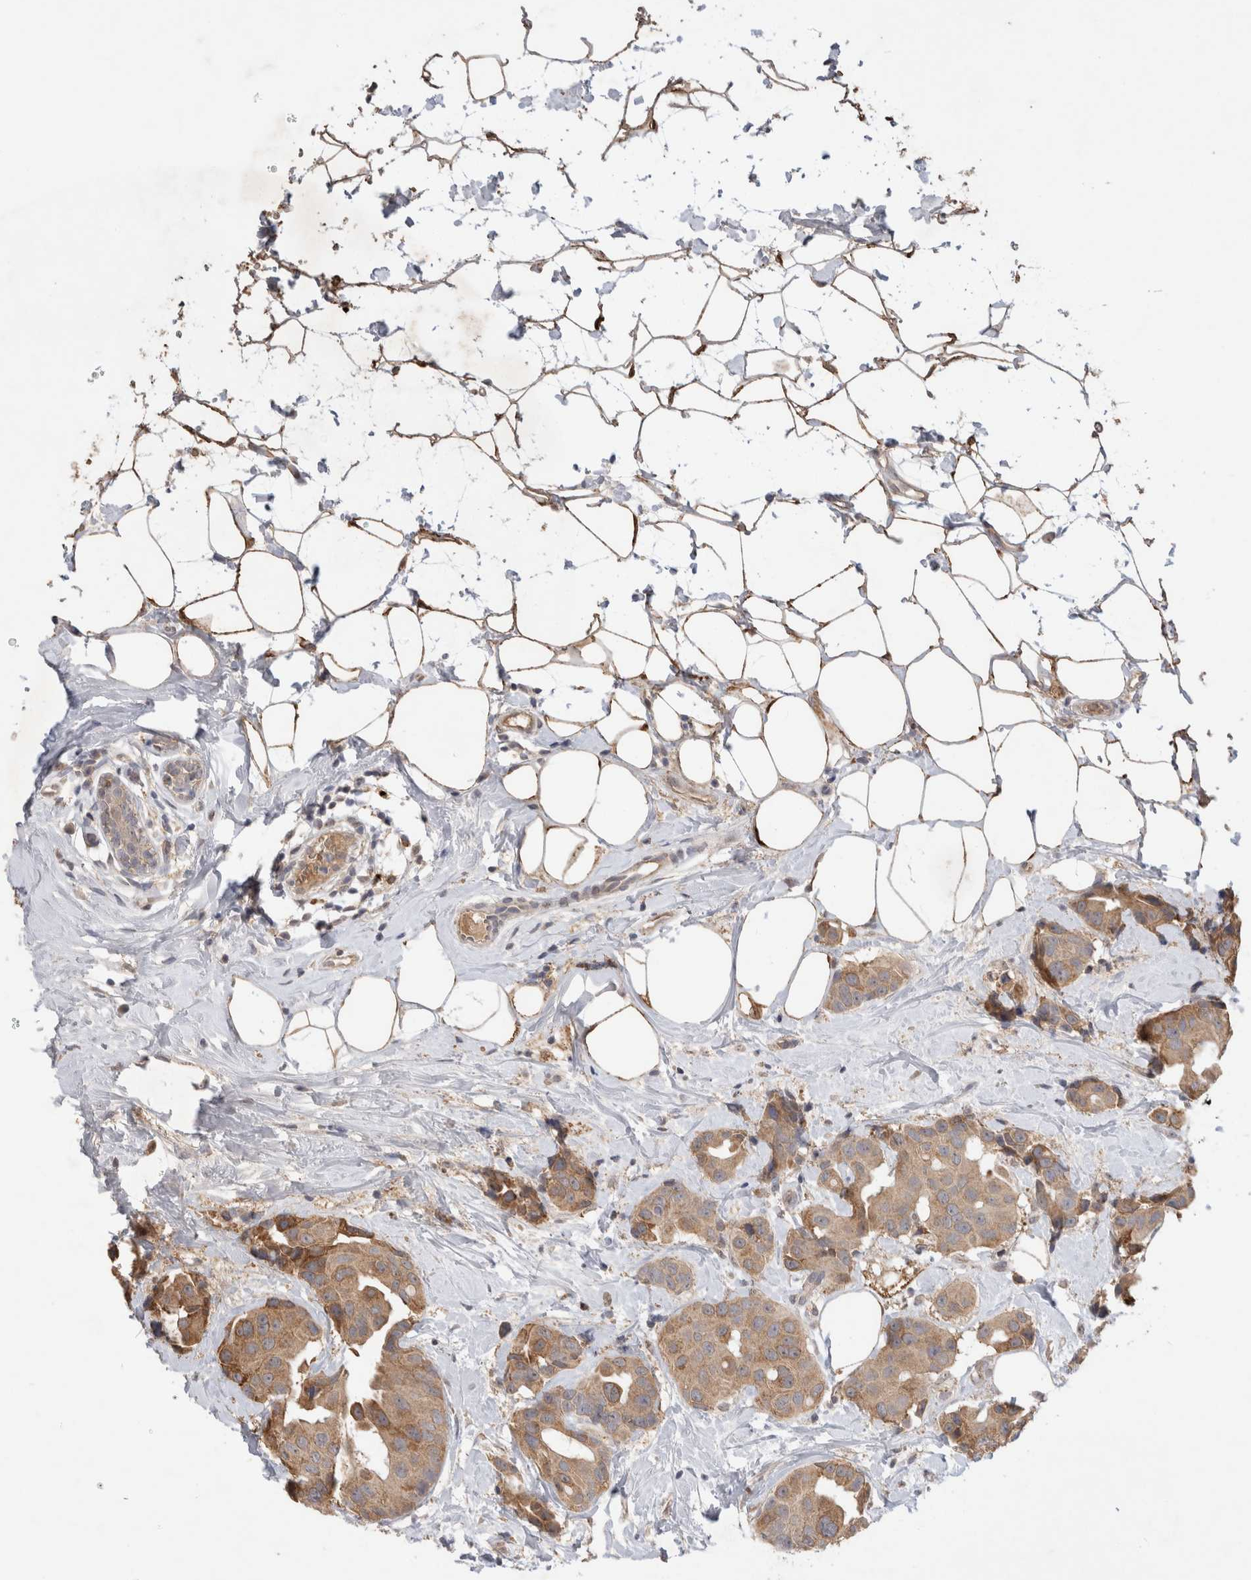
{"staining": {"intensity": "moderate", "quantity": ">75%", "location": "cytoplasmic/membranous"}, "tissue": "breast cancer", "cell_type": "Tumor cells", "image_type": "cancer", "snomed": [{"axis": "morphology", "description": "Normal tissue, NOS"}, {"axis": "morphology", "description": "Duct carcinoma"}, {"axis": "topography", "description": "Breast"}], "caption": "This photomicrograph exhibits IHC staining of breast cancer (intraductal carcinoma), with medium moderate cytoplasmic/membranous expression in about >75% of tumor cells.", "gene": "FAM221A", "patient": {"sex": "female", "age": 39}}